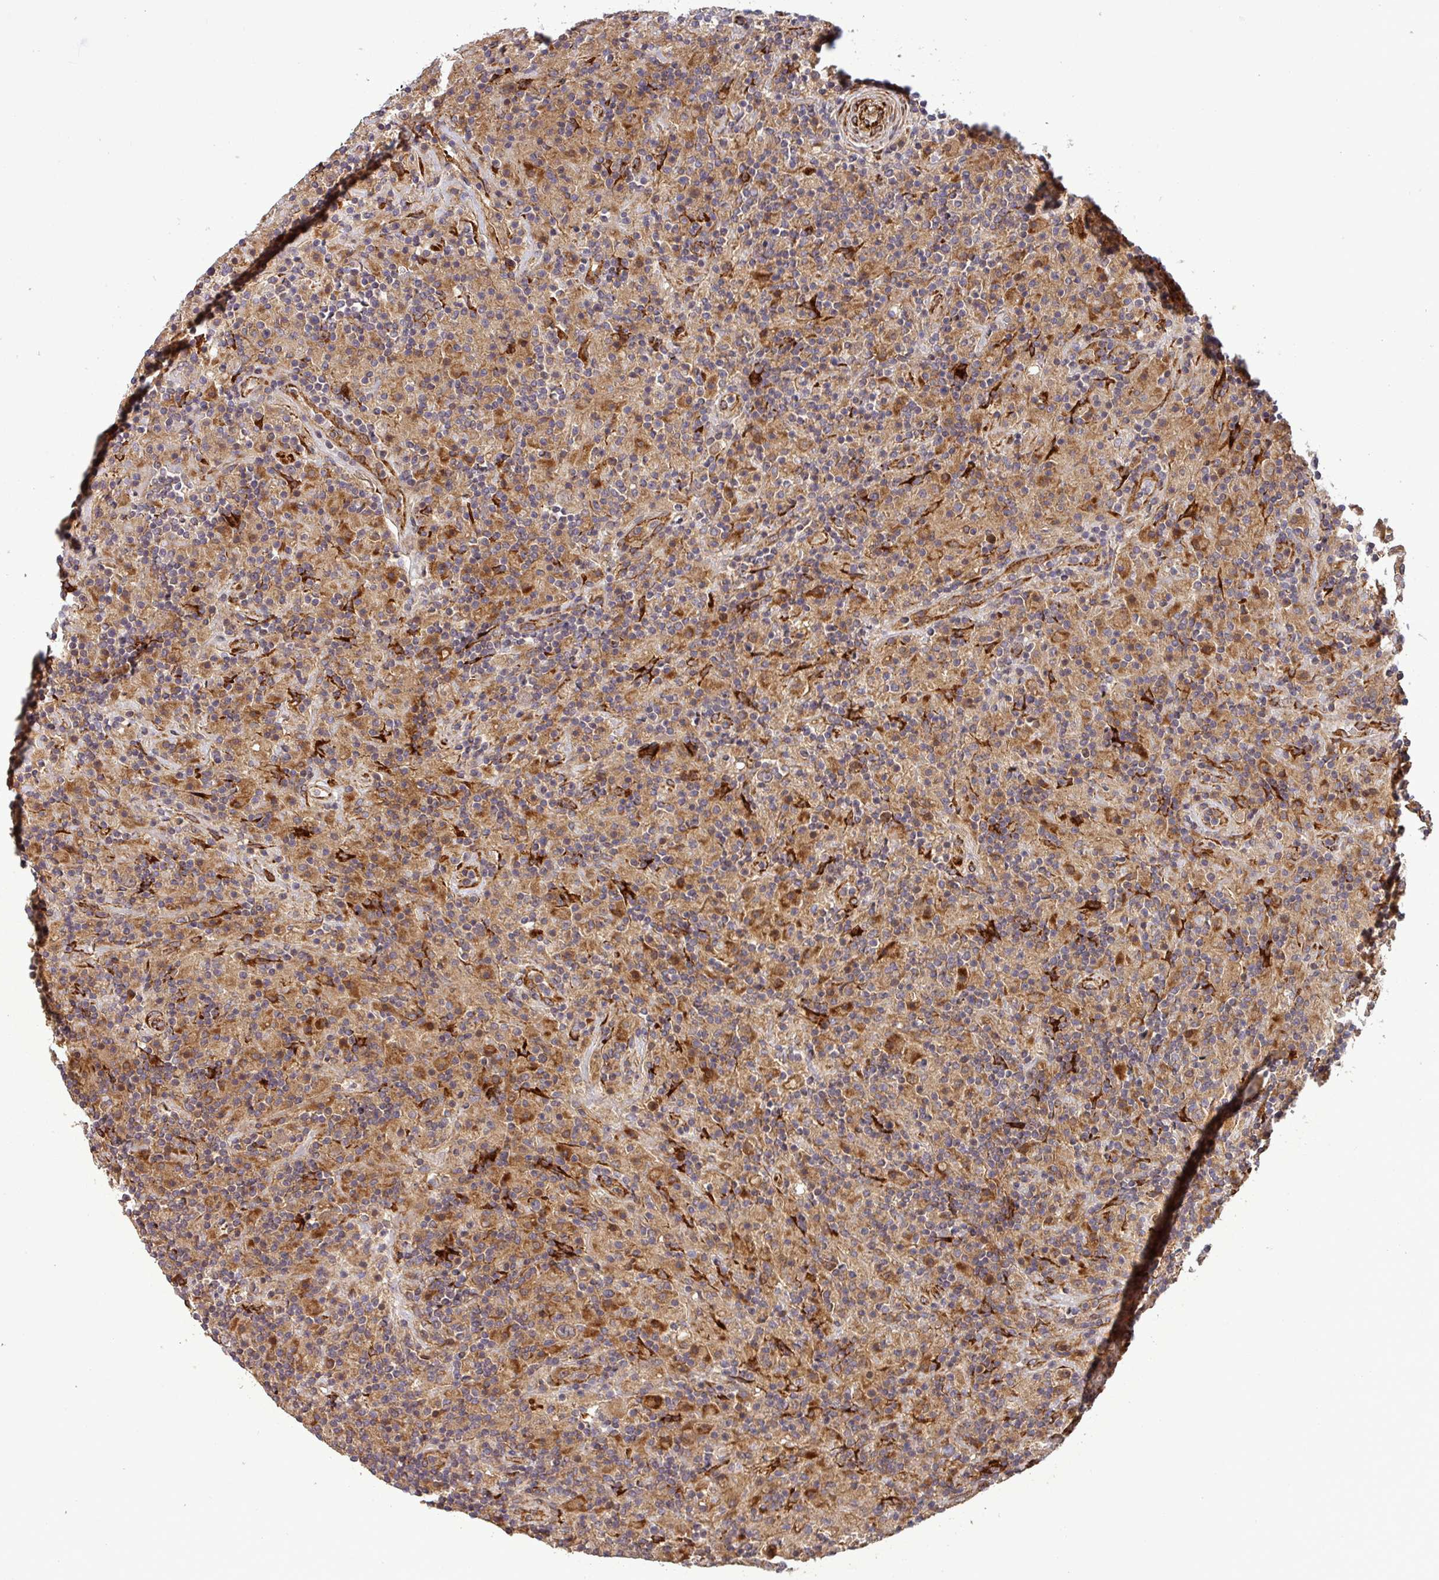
{"staining": {"intensity": "moderate", "quantity": "25%-75%", "location": "cytoplasmic/membranous"}, "tissue": "lymphoma", "cell_type": "Tumor cells", "image_type": "cancer", "snomed": [{"axis": "morphology", "description": "Hodgkin's disease, NOS"}, {"axis": "topography", "description": "Lymph node"}], "caption": "A photomicrograph of human Hodgkin's disease stained for a protein exhibits moderate cytoplasmic/membranous brown staining in tumor cells.", "gene": "ART1", "patient": {"sex": "male", "age": 70}}